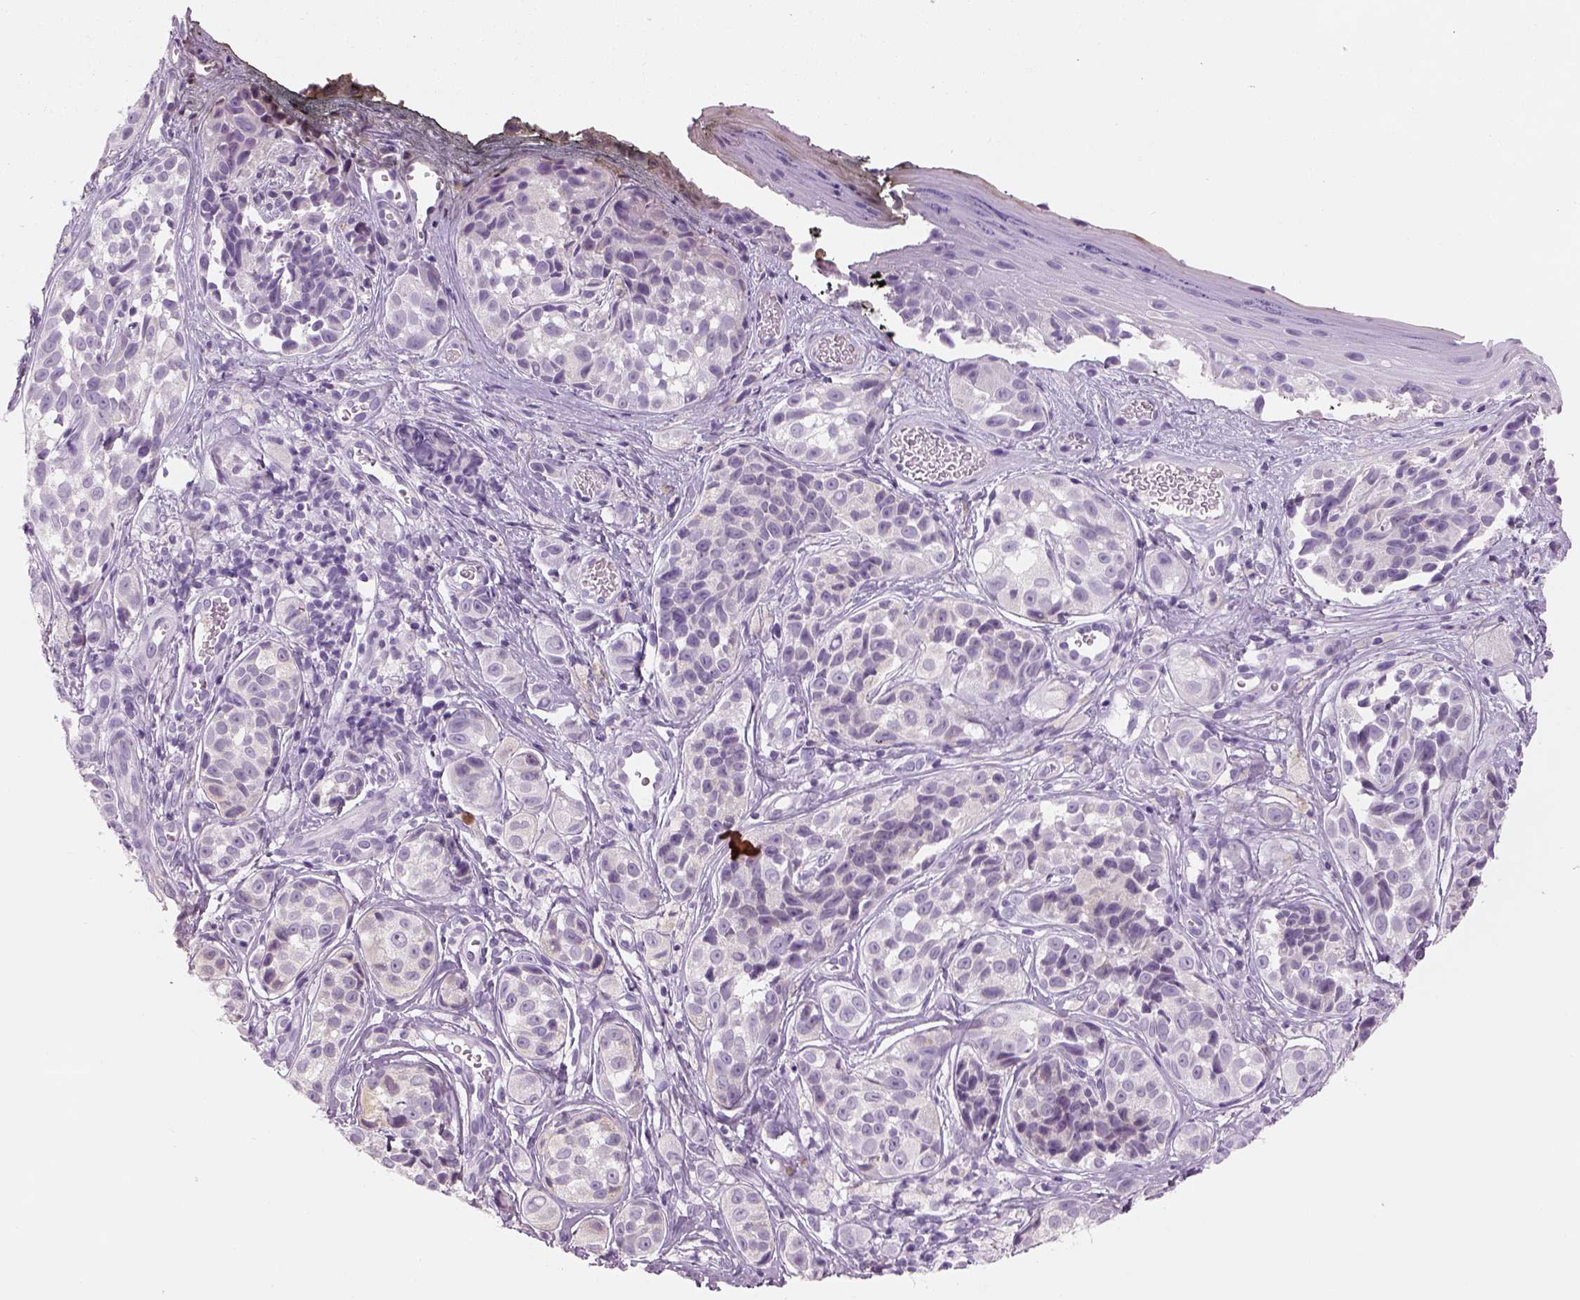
{"staining": {"intensity": "negative", "quantity": "none", "location": "none"}, "tissue": "melanoma", "cell_type": "Tumor cells", "image_type": "cancer", "snomed": [{"axis": "morphology", "description": "Malignant melanoma, NOS"}, {"axis": "topography", "description": "Skin"}], "caption": "Immunohistochemistry image of neoplastic tissue: human malignant melanoma stained with DAB (3,3'-diaminobenzidine) shows no significant protein expression in tumor cells.", "gene": "KCNMB4", "patient": {"sex": "male", "age": 48}}